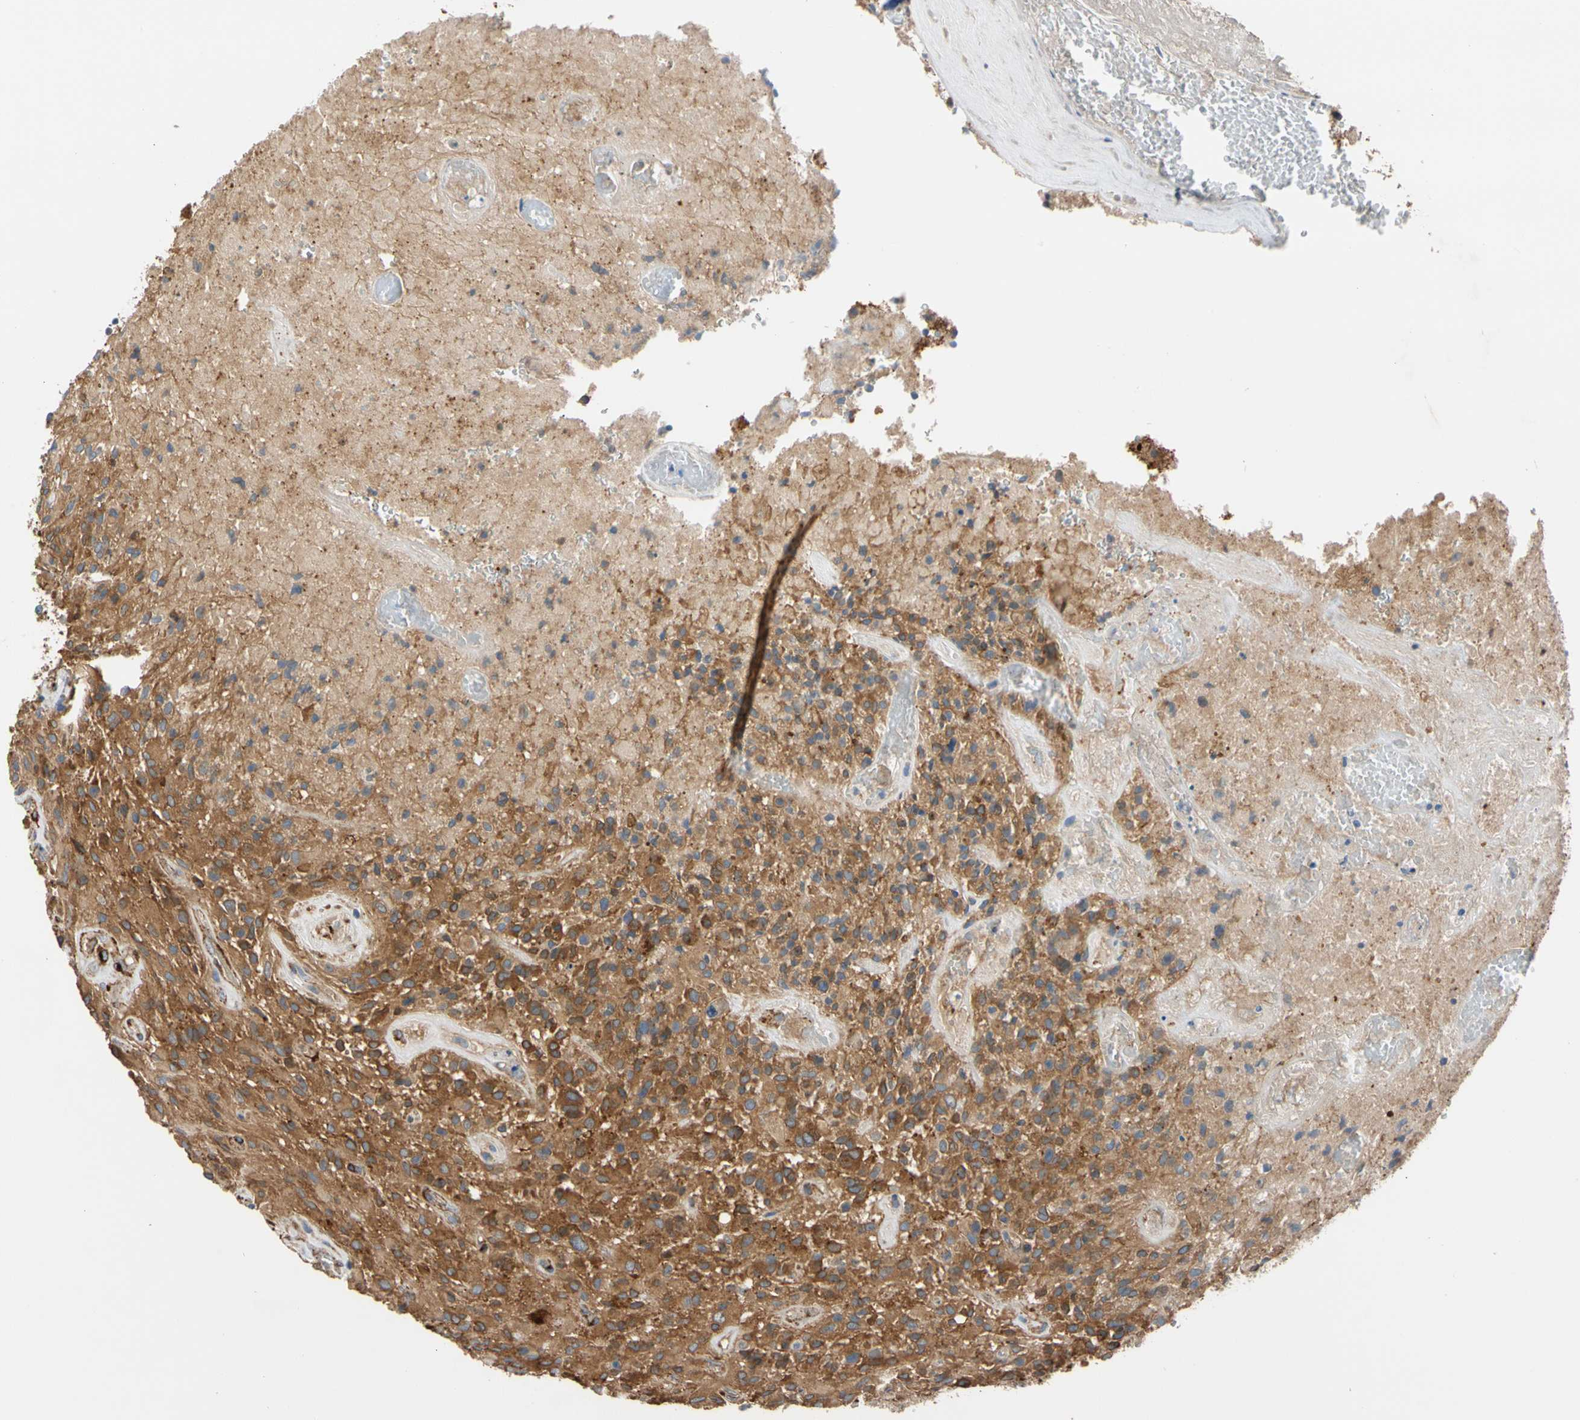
{"staining": {"intensity": "moderate", "quantity": ">75%", "location": "cytoplasmic/membranous"}, "tissue": "glioma", "cell_type": "Tumor cells", "image_type": "cancer", "snomed": [{"axis": "morphology", "description": "Glioma, malignant, High grade"}, {"axis": "topography", "description": "Brain"}], "caption": "Immunohistochemistry (IHC) of high-grade glioma (malignant) shows medium levels of moderate cytoplasmic/membranous expression in about >75% of tumor cells.", "gene": "ENTREP3", "patient": {"sex": "male", "age": 71}}